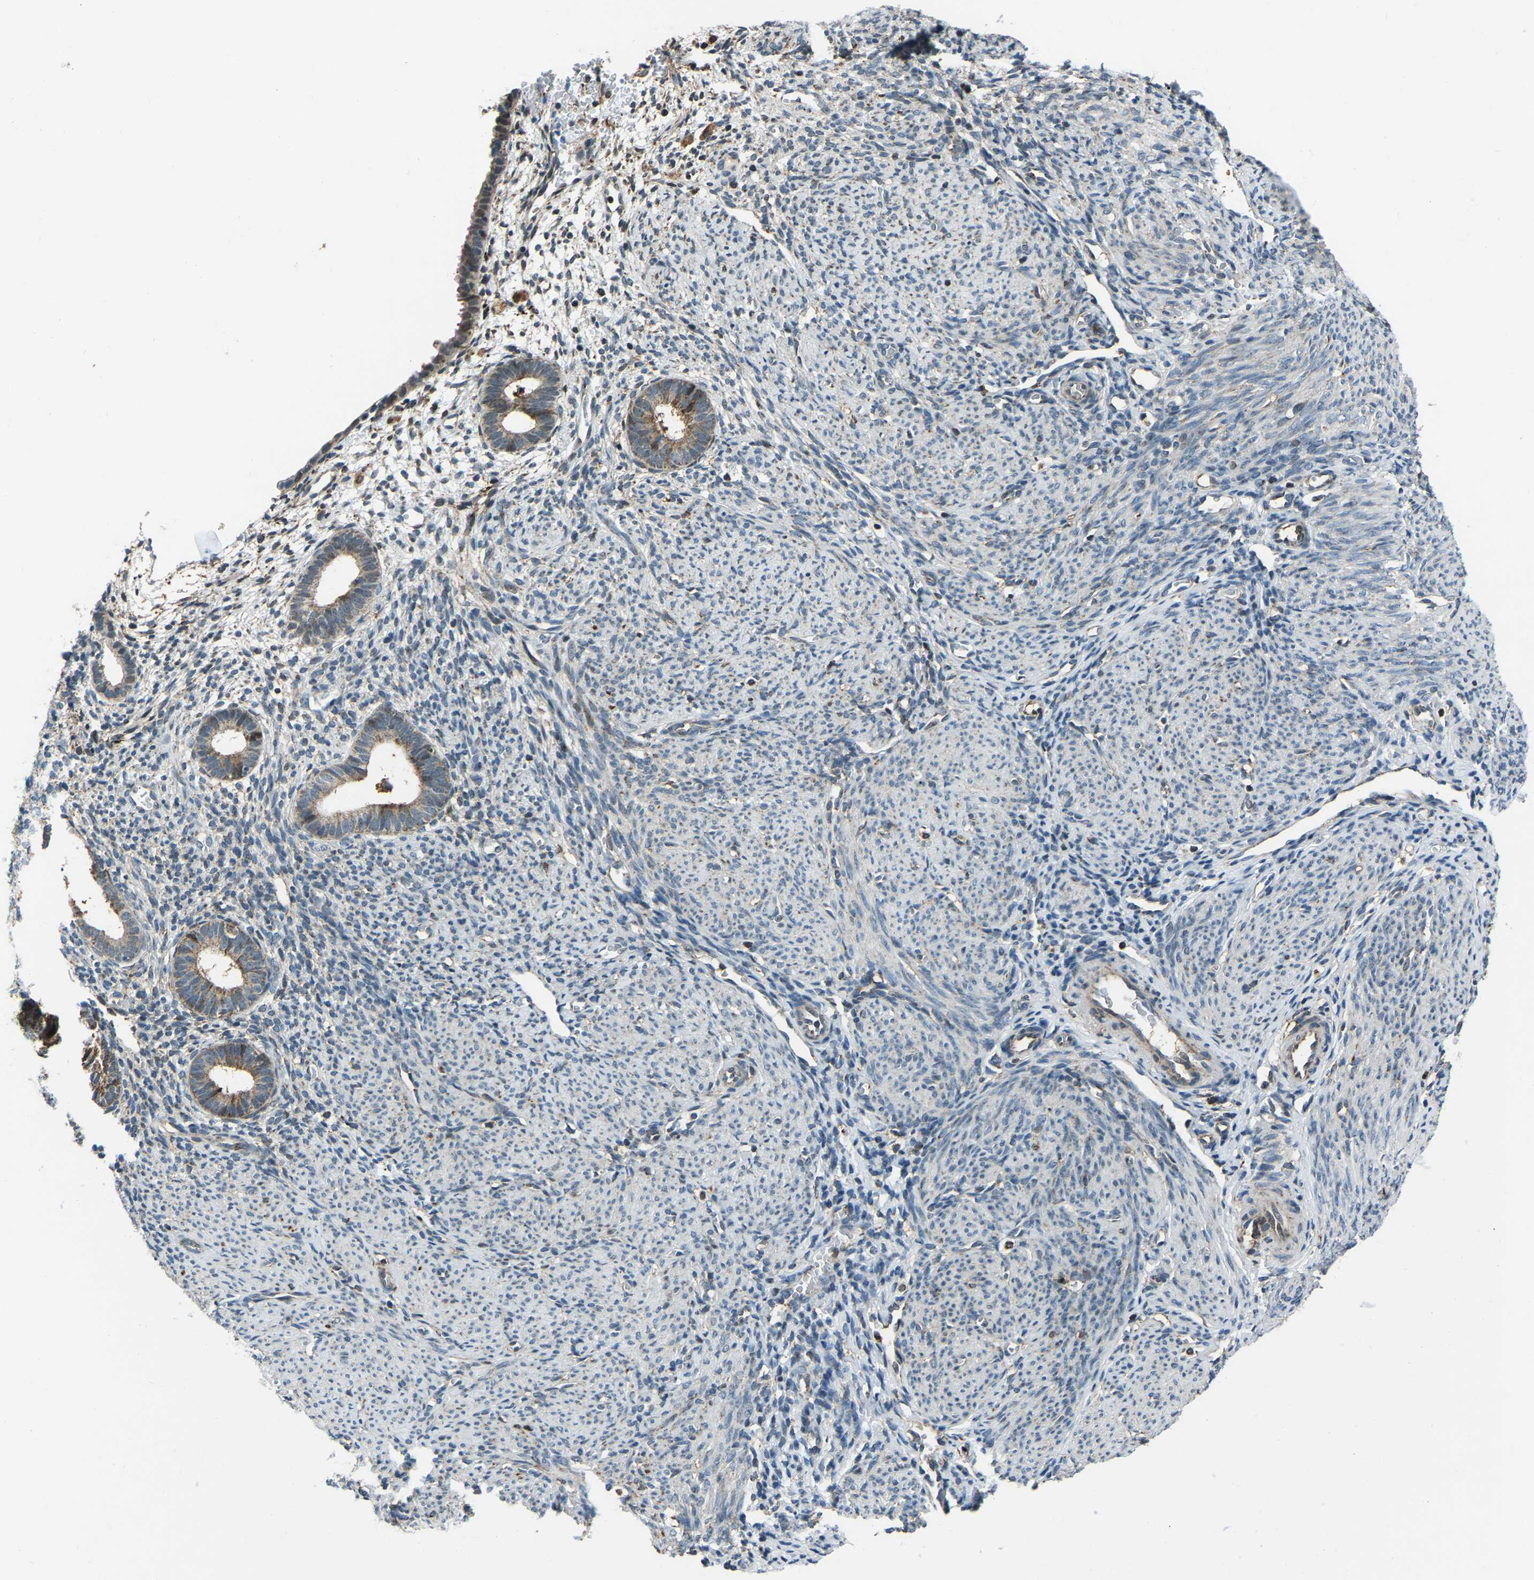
{"staining": {"intensity": "moderate", "quantity": "<25%", "location": "cytoplasmic/membranous"}, "tissue": "endometrium", "cell_type": "Cells in endometrial stroma", "image_type": "normal", "snomed": [{"axis": "morphology", "description": "Normal tissue, NOS"}, {"axis": "morphology", "description": "Adenocarcinoma, NOS"}, {"axis": "topography", "description": "Endometrium"}], "caption": "Immunohistochemical staining of normal human endometrium demonstrates low levels of moderate cytoplasmic/membranous expression in approximately <25% of cells in endometrial stroma. (IHC, brightfield microscopy, high magnification).", "gene": "RBM33", "patient": {"sex": "female", "age": 57}}